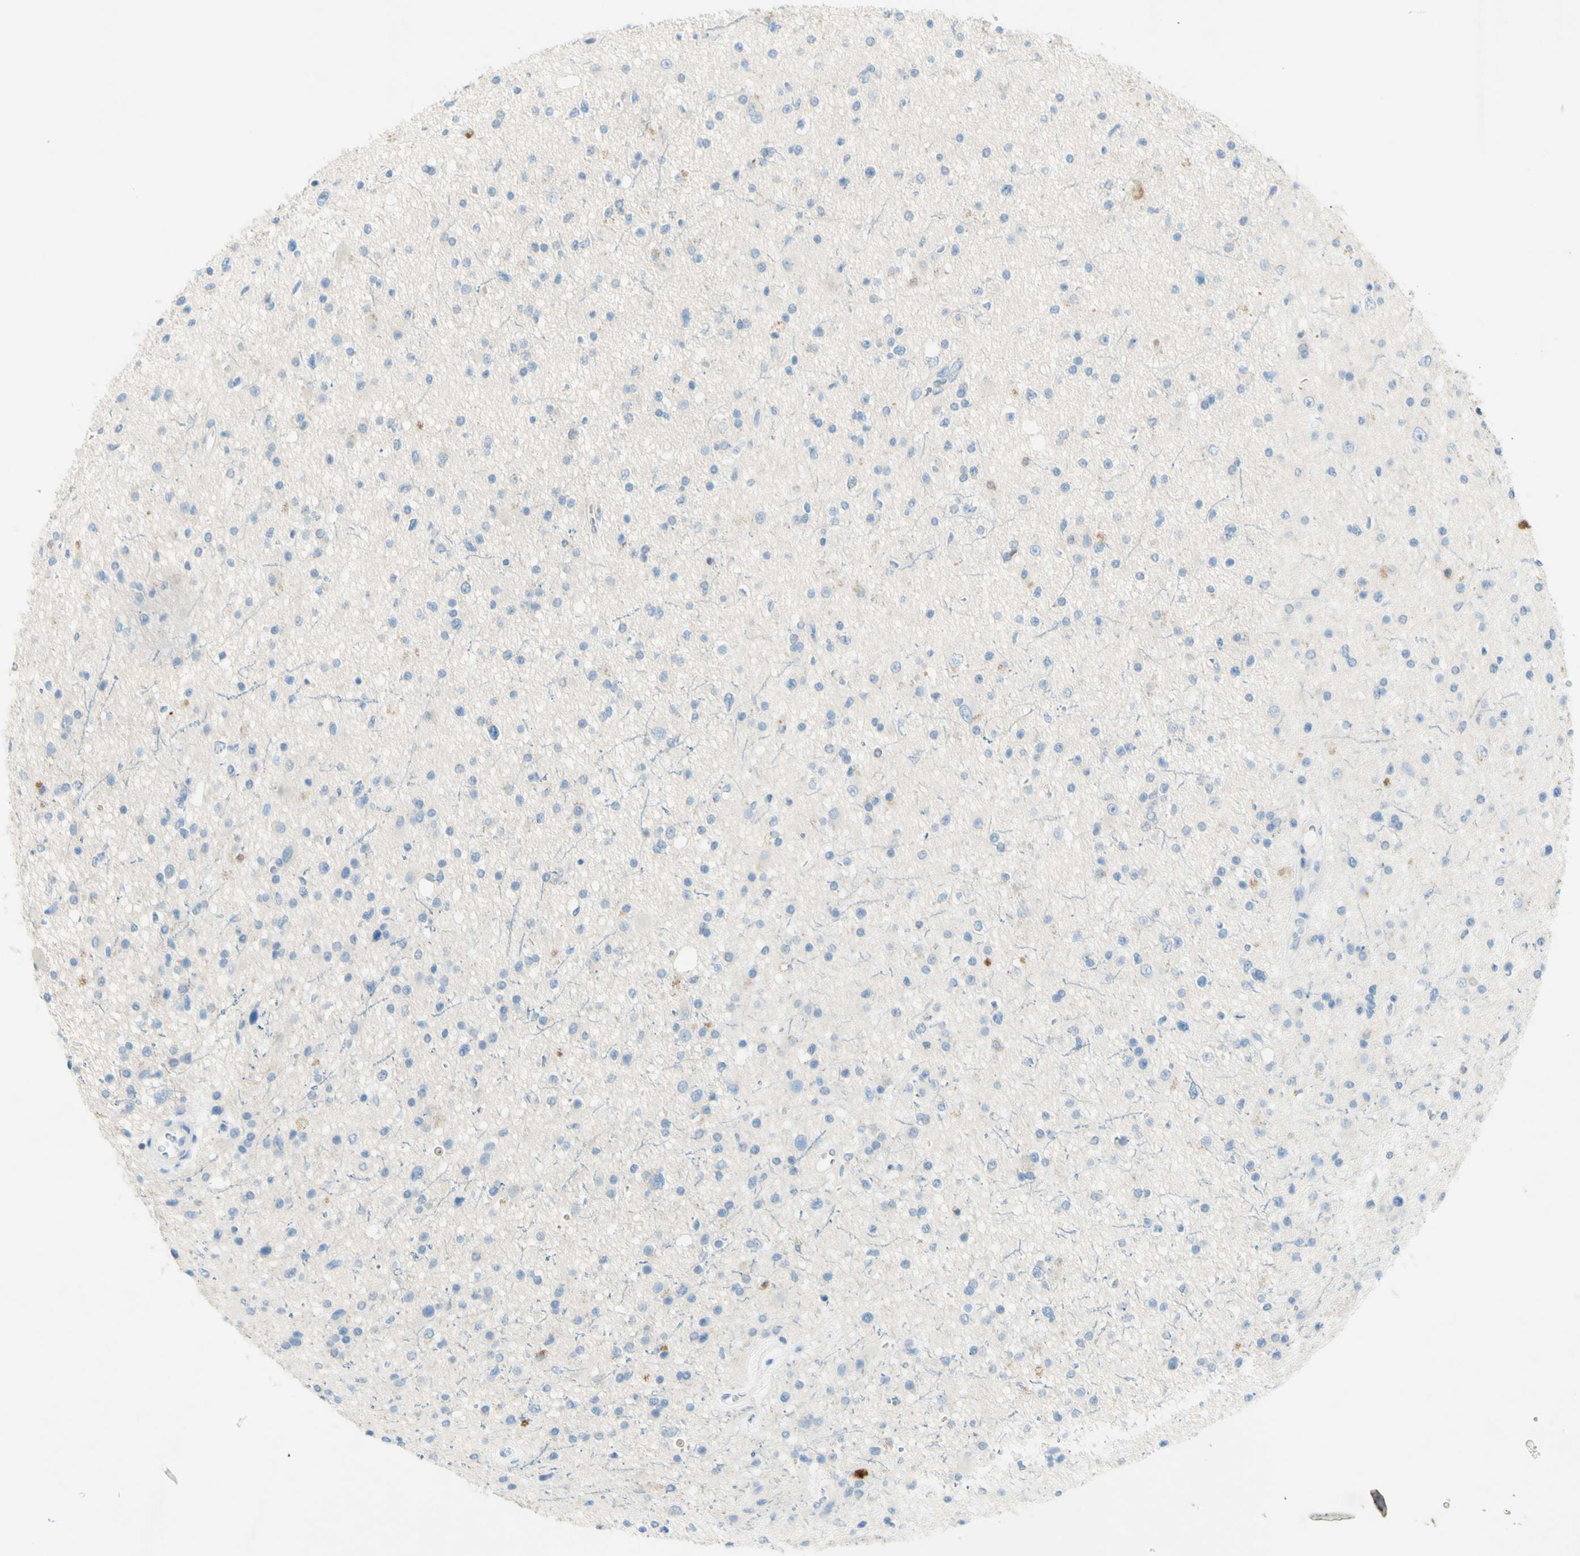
{"staining": {"intensity": "negative", "quantity": "none", "location": "none"}, "tissue": "glioma", "cell_type": "Tumor cells", "image_type": "cancer", "snomed": [{"axis": "morphology", "description": "Glioma, malignant, High grade"}, {"axis": "topography", "description": "Brain"}], "caption": "A micrograph of malignant high-grade glioma stained for a protein exhibits no brown staining in tumor cells.", "gene": "GDF15", "patient": {"sex": "male", "age": 33}}